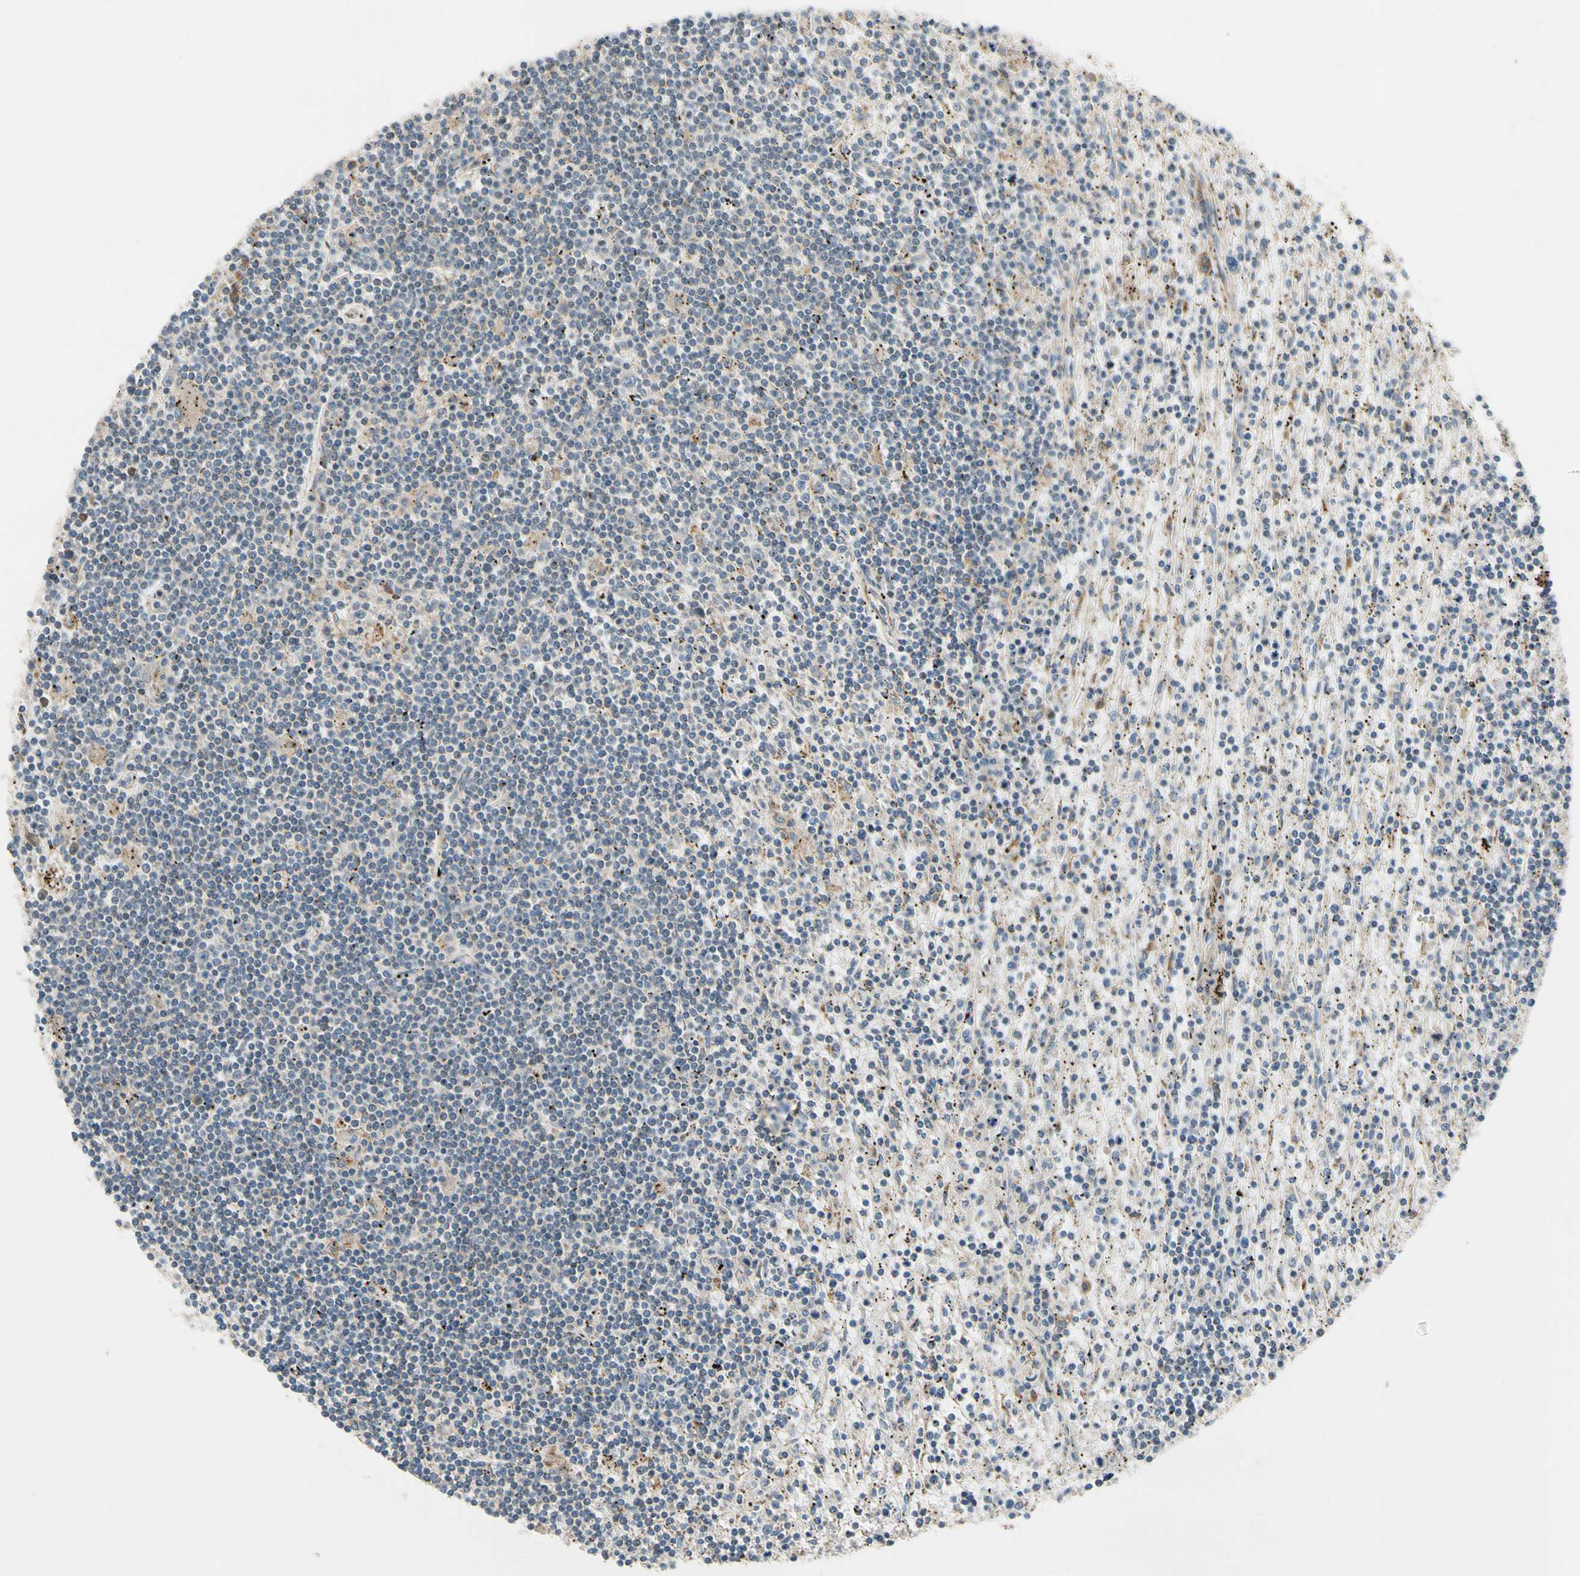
{"staining": {"intensity": "weak", "quantity": "<25%", "location": "cytoplasmic/membranous"}, "tissue": "lymphoma", "cell_type": "Tumor cells", "image_type": "cancer", "snomed": [{"axis": "morphology", "description": "Malignant lymphoma, non-Hodgkin's type, Low grade"}, {"axis": "topography", "description": "Spleen"}], "caption": "IHC histopathology image of neoplastic tissue: lymphoma stained with DAB (3,3'-diaminobenzidine) reveals no significant protein positivity in tumor cells. (Brightfield microscopy of DAB (3,3'-diaminobenzidine) immunohistochemistry (IHC) at high magnification).", "gene": "MST1R", "patient": {"sex": "male", "age": 76}}